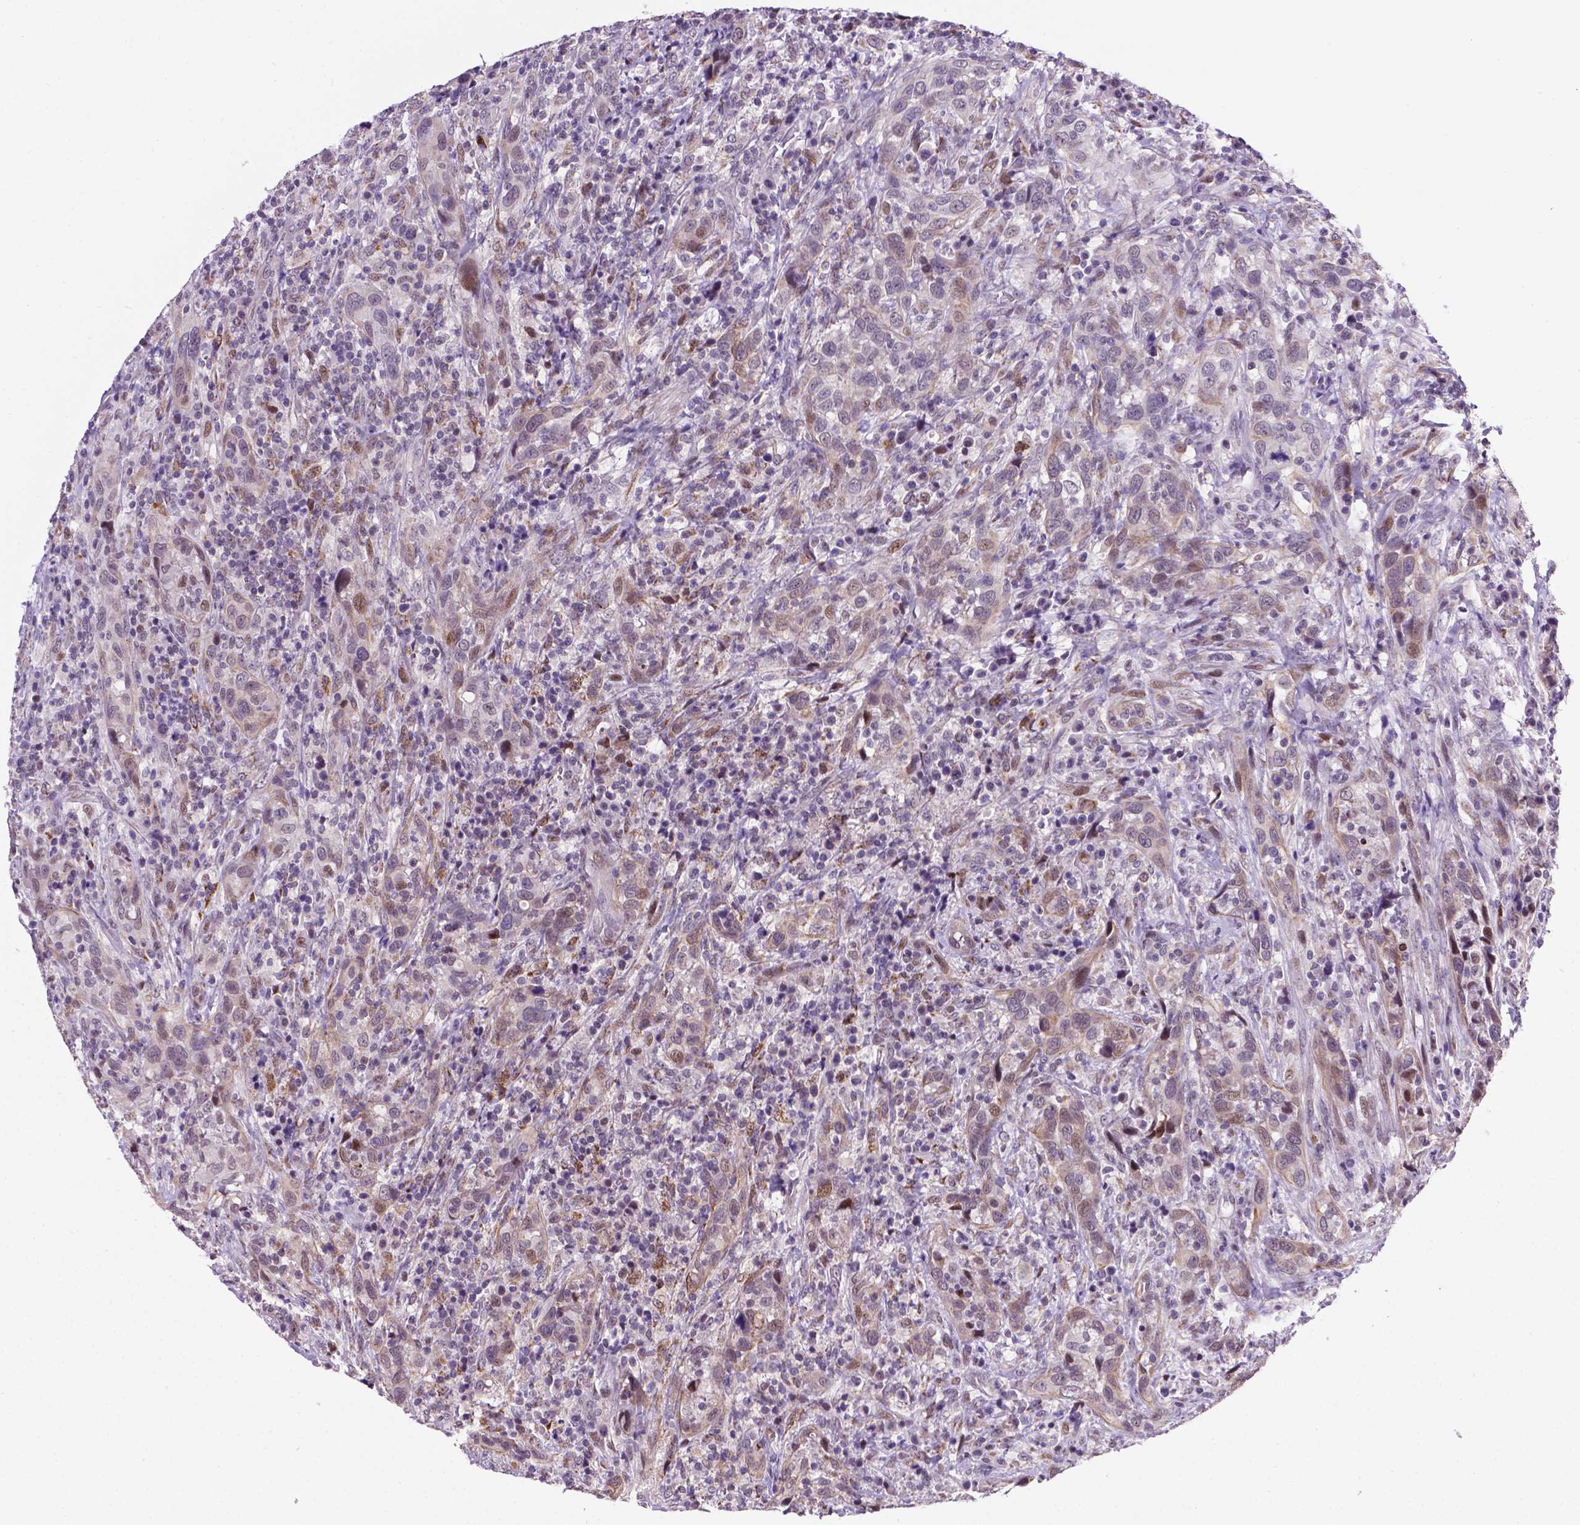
{"staining": {"intensity": "weak", "quantity": "<25%", "location": "cytoplasmic/membranous"}, "tissue": "urothelial cancer", "cell_type": "Tumor cells", "image_type": "cancer", "snomed": [{"axis": "morphology", "description": "Urothelial carcinoma, NOS"}, {"axis": "morphology", "description": "Urothelial carcinoma, High grade"}, {"axis": "topography", "description": "Urinary bladder"}], "caption": "Histopathology image shows no protein positivity in tumor cells of urothelial cancer tissue.", "gene": "SMAD3", "patient": {"sex": "female", "age": 64}}